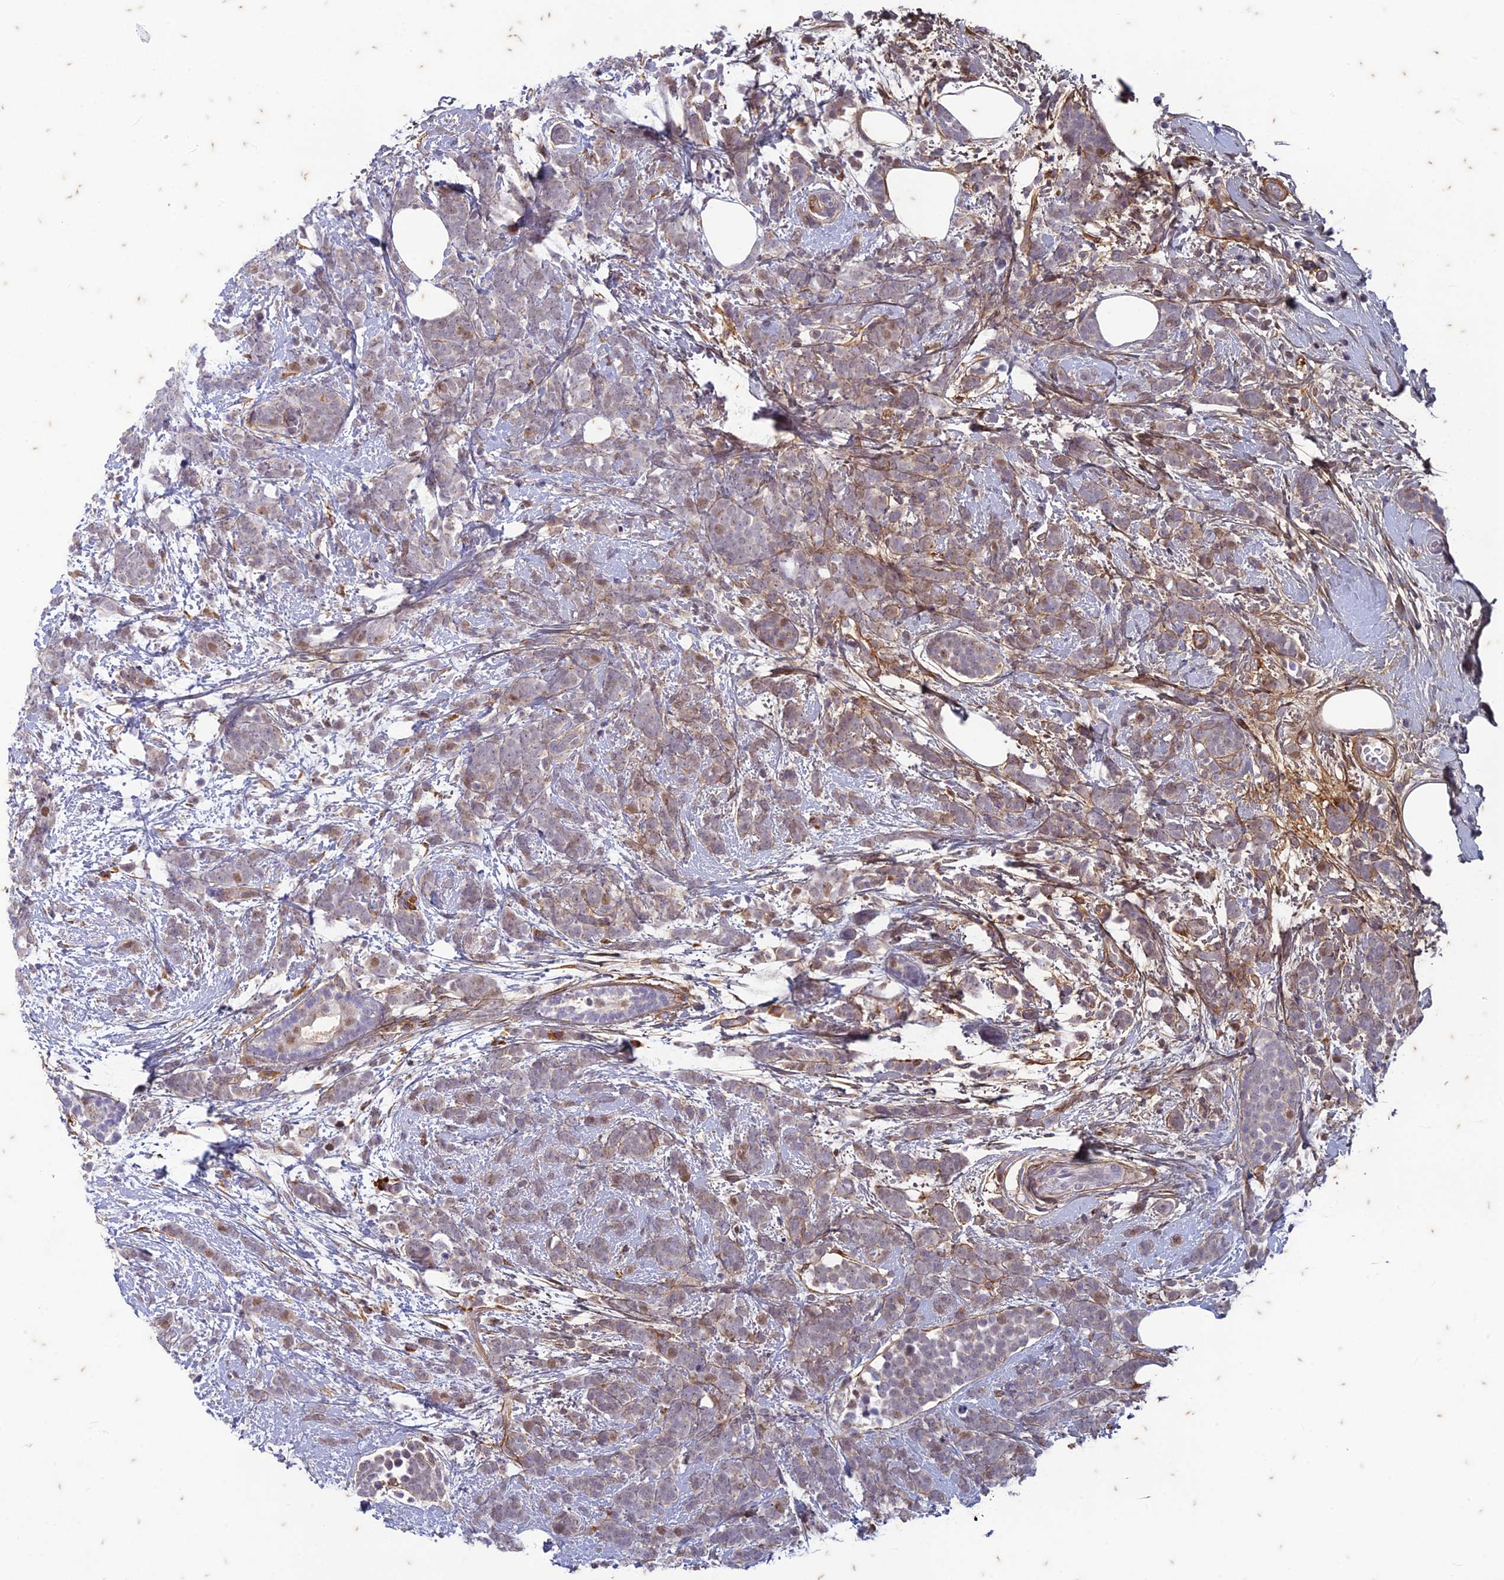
{"staining": {"intensity": "weak", "quantity": "25%-75%", "location": "cytoplasmic/membranous,nuclear"}, "tissue": "breast cancer", "cell_type": "Tumor cells", "image_type": "cancer", "snomed": [{"axis": "morphology", "description": "Lobular carcinoma"}, {"axis": "topography", "description": "Breast"}], "caption": "Breast cancer (lobular carcinoma) tissue shows weak cytoplasmic/membranous and nuclear expression in about 25%-75% of tumor cells, visualized by immunohistochemistry.", "gene": "PABPN1L", "patient": {"sex": "female", "age": 58}}